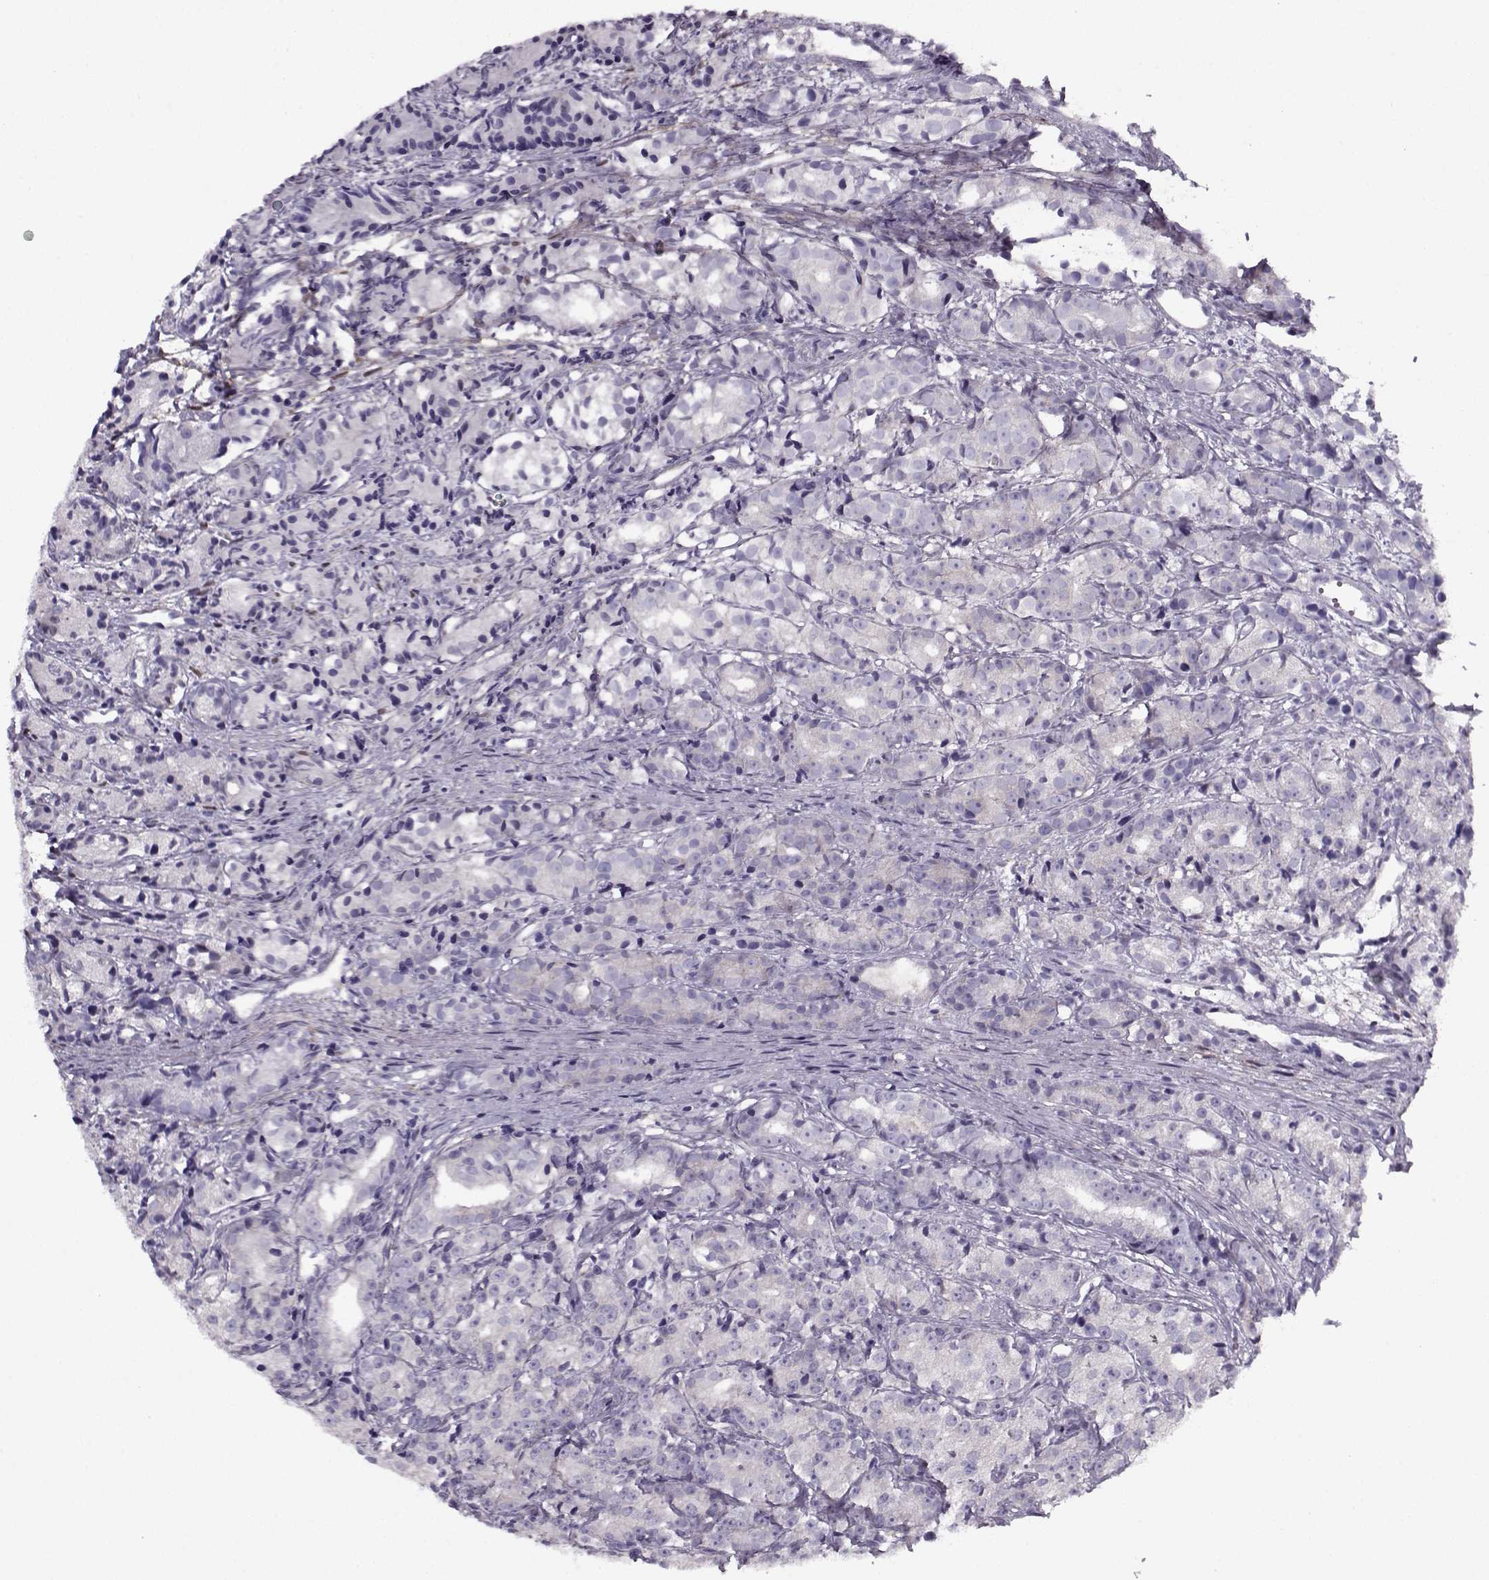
{"staining": {"intensity": "negative", "quantity": "none", "location": "none"}, "tissue": "prostate cancer", "cell_type": "Tumor cells", "image_type": "cancer", "snomed": [{"axis": "morphology", "description": "Adenocarcinoma, Medium grade"}, {"axis": "topography", "description": "Prostate"}], "caption": "DAB (3,3'-diaminobenzidine) immunohistochemical staining of prostate cancer (adenocarcinoma (medium-grade)) demonstrates no significant expression in tumor cells. Nuclei are stained in blue.", "gene": "PP2D1", "patient": {"sex": "male", "age": 74}}